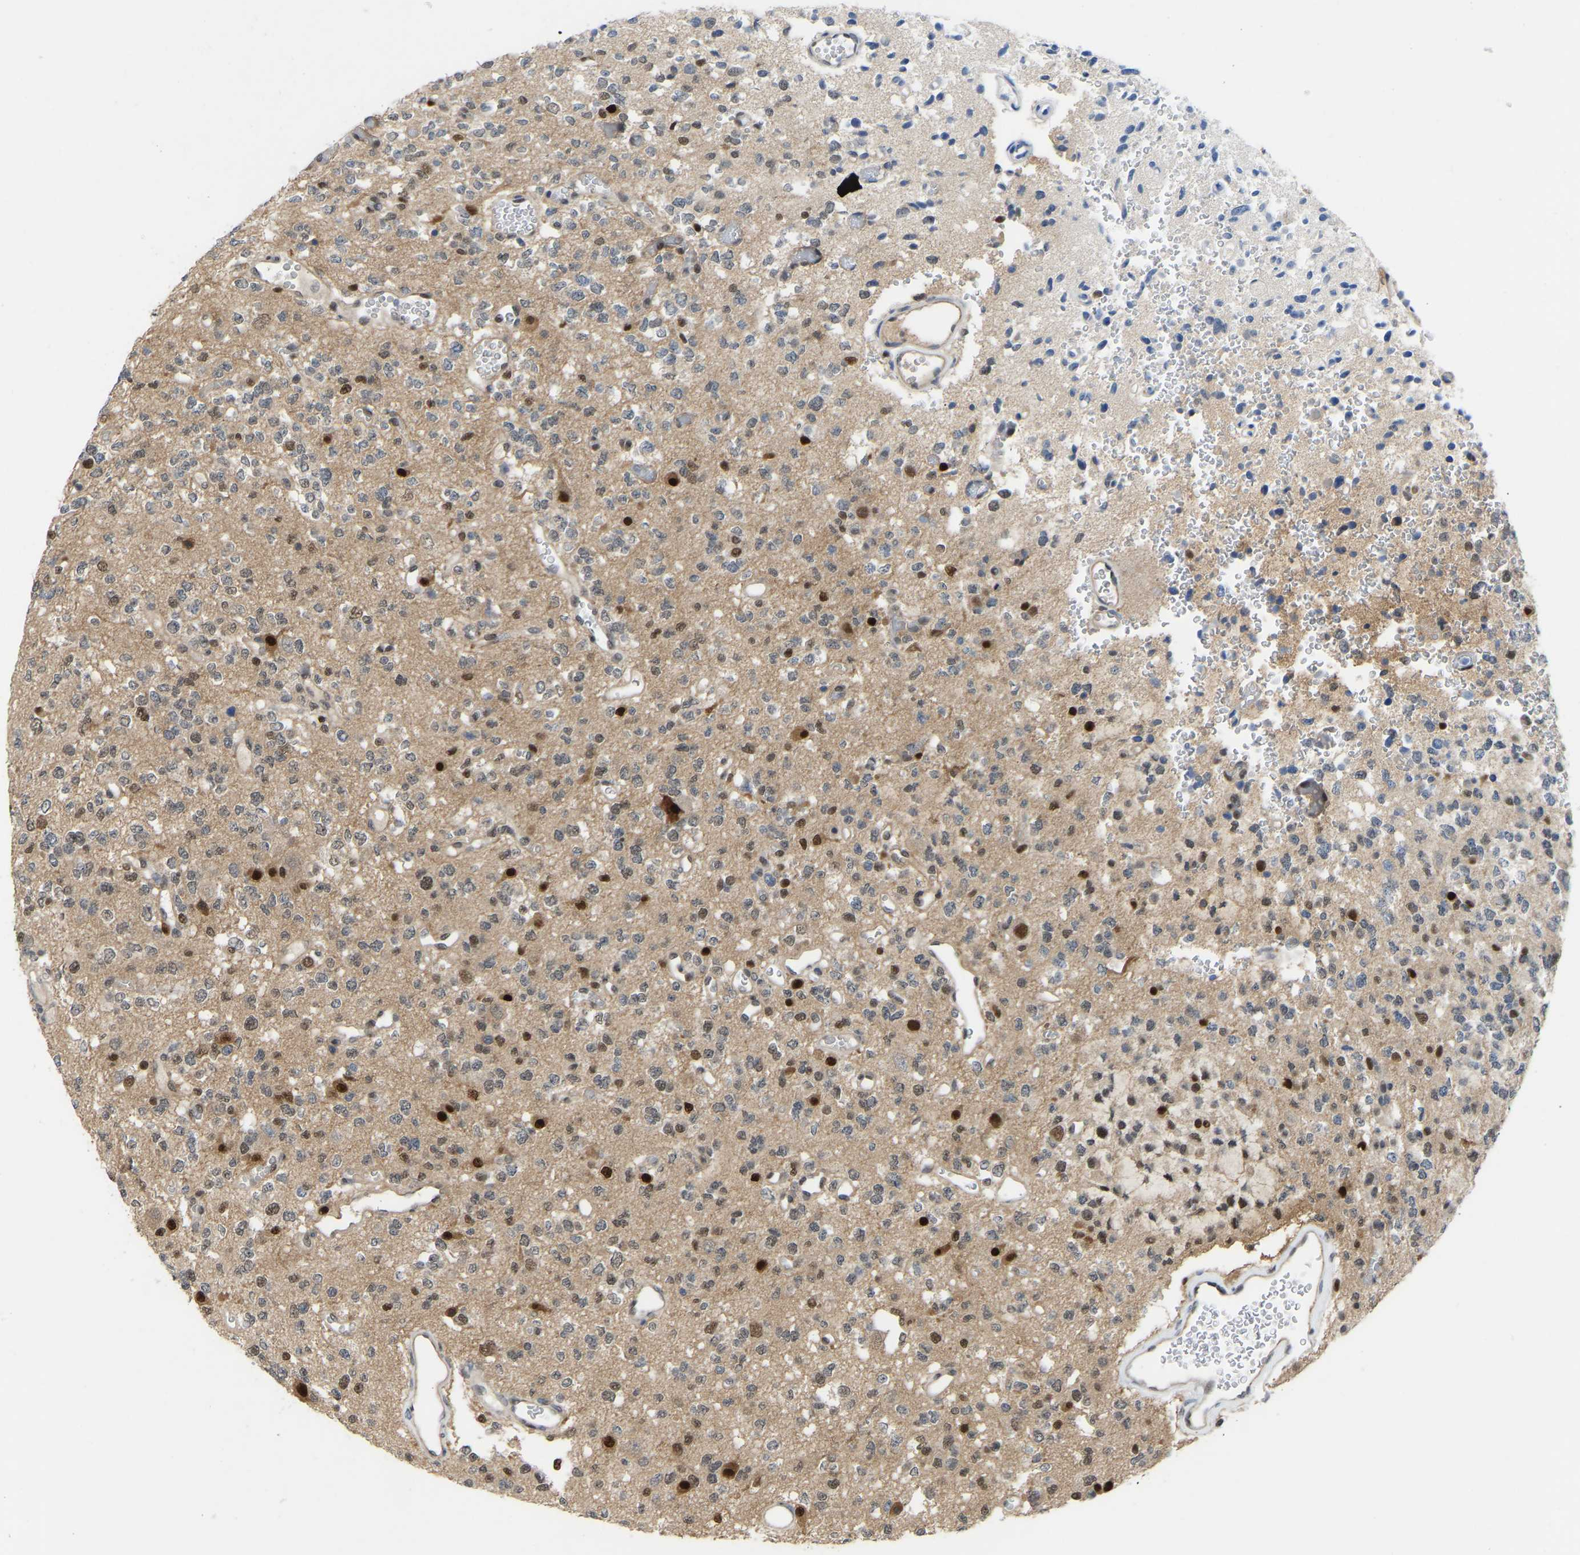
{"staining": {"intensity": "moderate", "quantity": "25%-75%", "location": "nuclear"}, "tissue": "glioma", "cell_type": "Tumor cells", "image_type": "cancer", "snomed": [{"axis": "morphology", "description": "Glioma, malignant, Low grade"}, {"axis": "topography", "description": "Brain"}], "caption": "The image exhibits immunohistochemical staining of malignant glioma (low-grade). There is moderate nuclear staining is seen in approximately 25%-75% of tumor cells.", "gene": "KLRG2", "patient": {"sex": "male", "age": 38}}